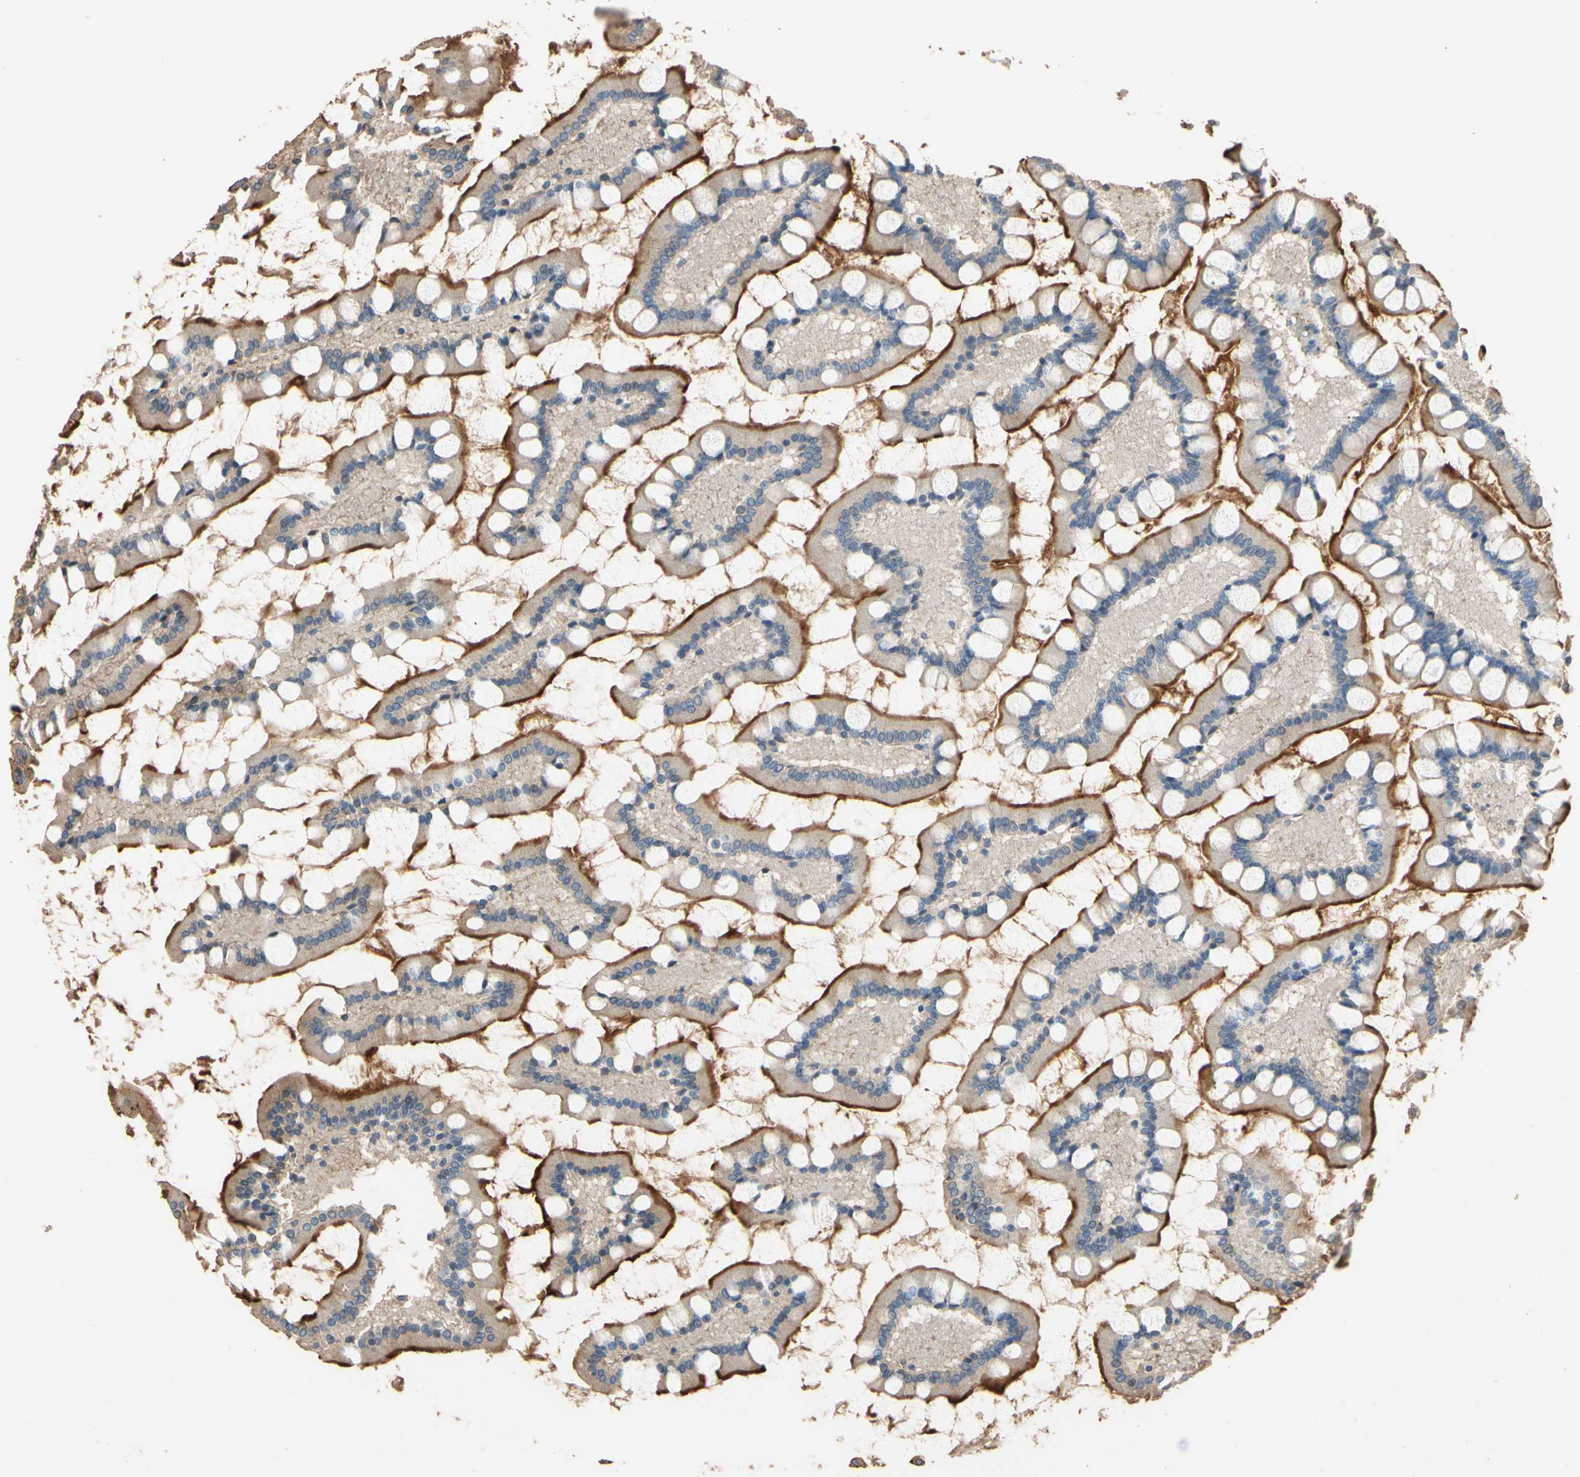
{"staining": {"intensity": "moderate", "quantity": "25%-75%", "location": "cytoplasmic/membranous"}, "tissue": "small intestine", "cell_type": "Glandular cells", "image_type": "normal", "snomed": [{"axis": "morphology", "description": "Normal tissue, NOS"}, {"axis": "topography", "description": "Small intestine"}], "caption": "Immunohistochemical staining of benign human small intestine reveals moderate cytoplasmic/membranous protein expression in approximately 25%-75% of glandular cells.", "gene": "SUSD2", "patient": {"sex": "male", "age": 41}}